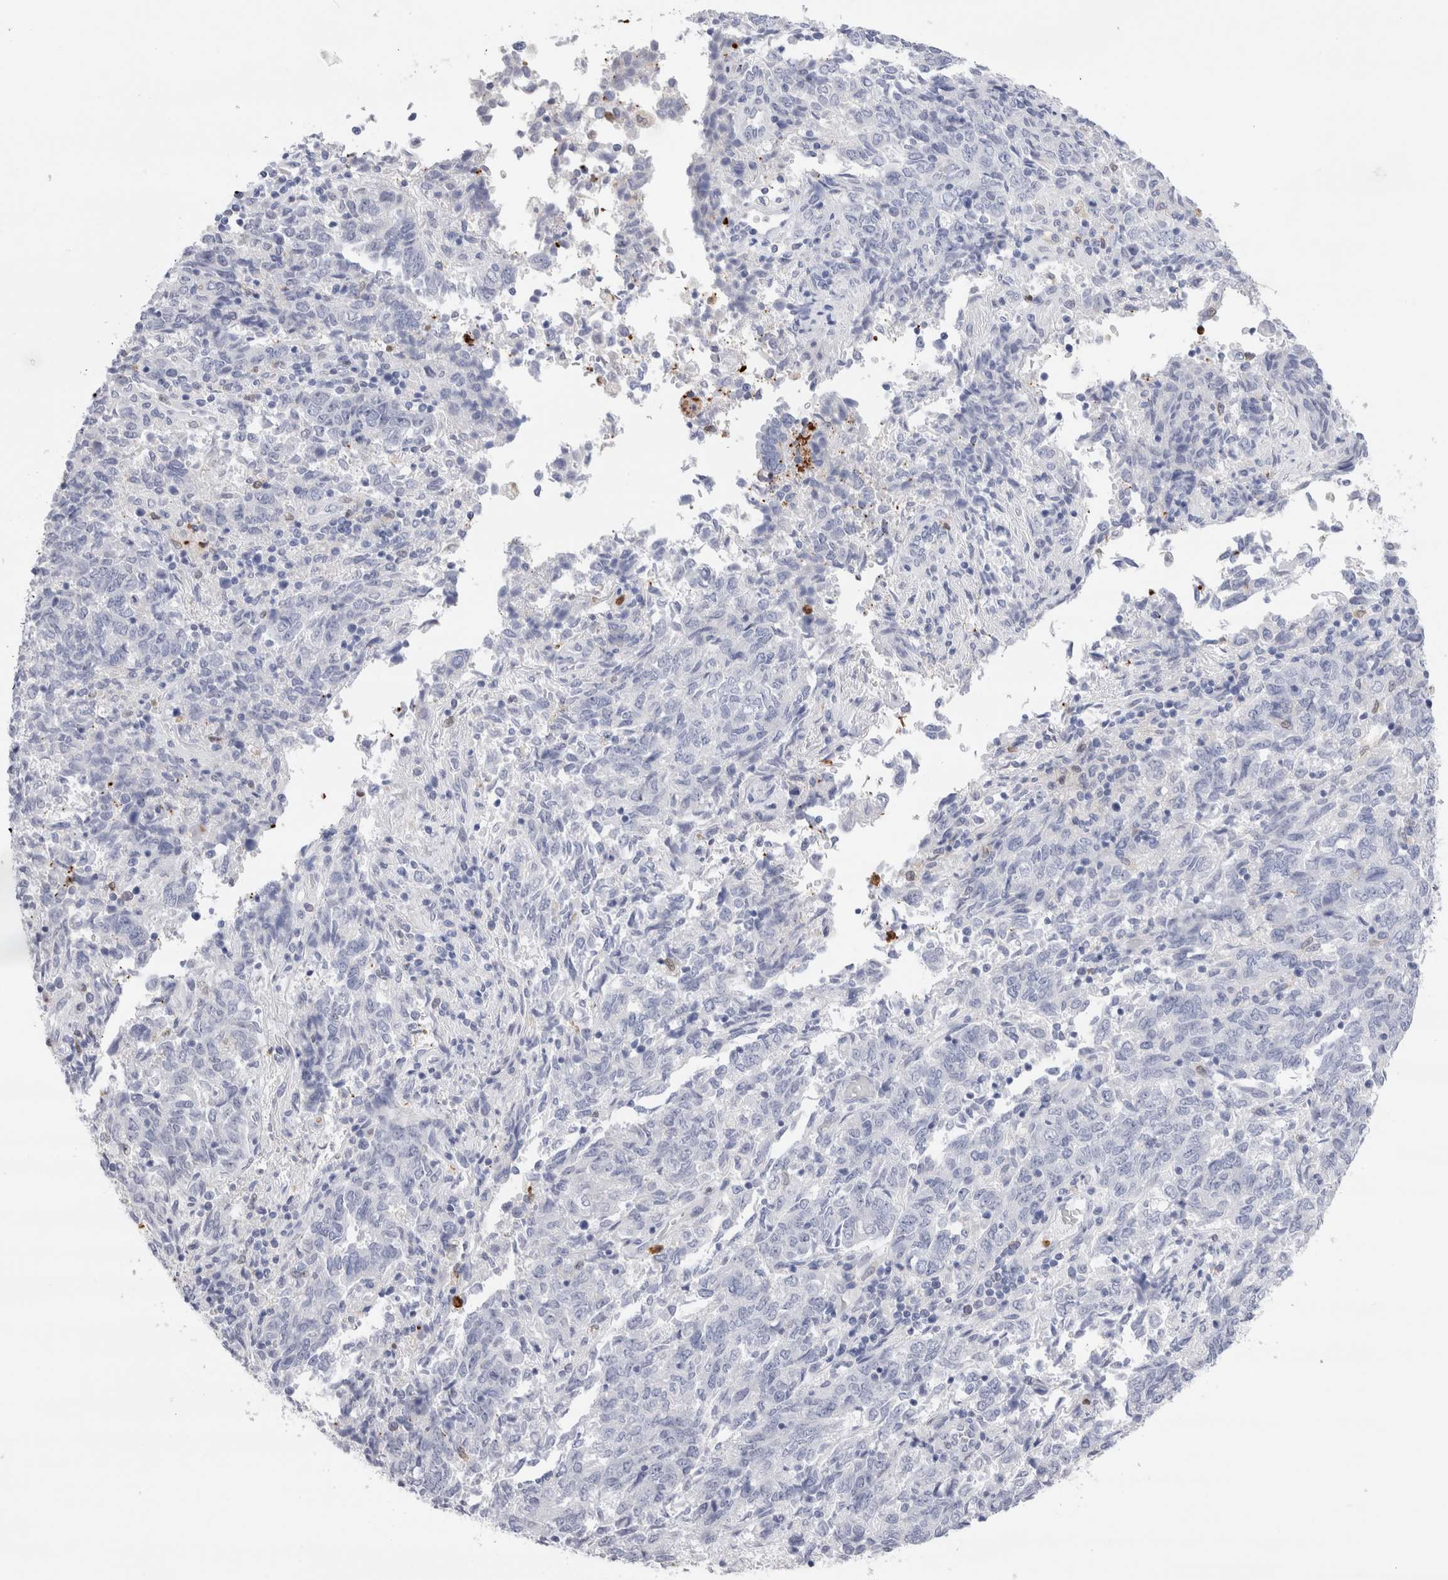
{"staining": {"intensity": "negative", "quantity": "none", "location": "none"}, "tissue": "endometrial cancer", "cell_type": "Tumor cells", "image_type": "cancer", "snomed": [{"axis": "morphology", "description": "Adenocarcinoma, NOS"}, {"axis": "topography", "description": "Endometrium"}], "caption": "Tumor cells are negative for brown protein staining in endometrial cancer (adenocarcinoma).", "gene": "SLC10A5", "patient": {"sex": "female", "age": 80}}